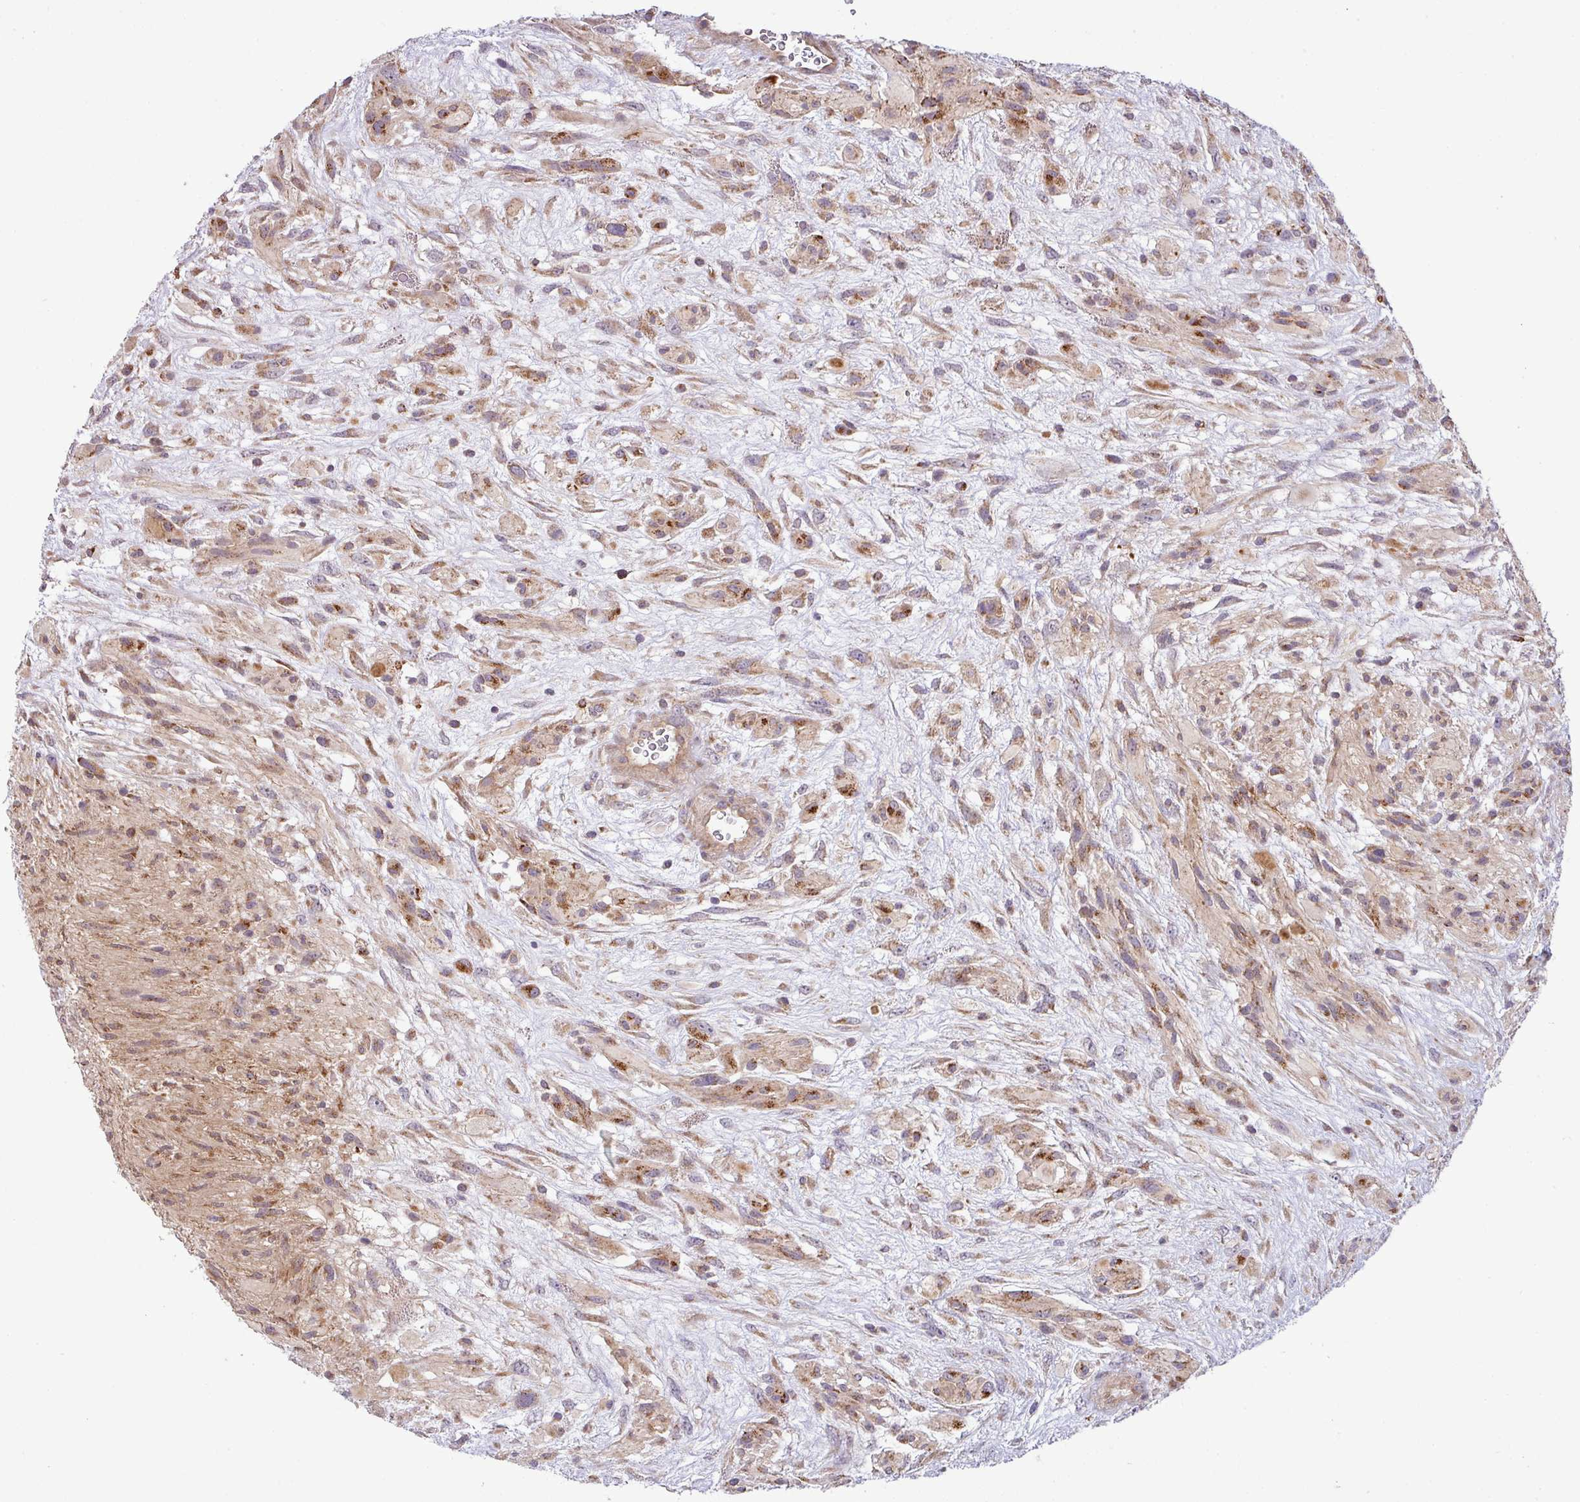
{"staining": {"intensity": "moderate", "quantity": ">75%", "location": "cytoplasmic/membranous"}, "tissue": "glioma", "cell_type": "Tumor cells", "image_type": "cancer", "snomed": [{"axis": "morphology", "description": "Glioma, malignant, High grade"}, {"axis": "topography", "description": "Brain"}], "caption": "Protein staining displays moderate cytoplasmic/membranous expression in about >75% of tumor cells in high-grade glioma (malignant). (DAB = brown stain, brightfield microscopy at high magnification).", "gene": "TIMMDC1", "patient": {"sex": "male", "age": 61}}